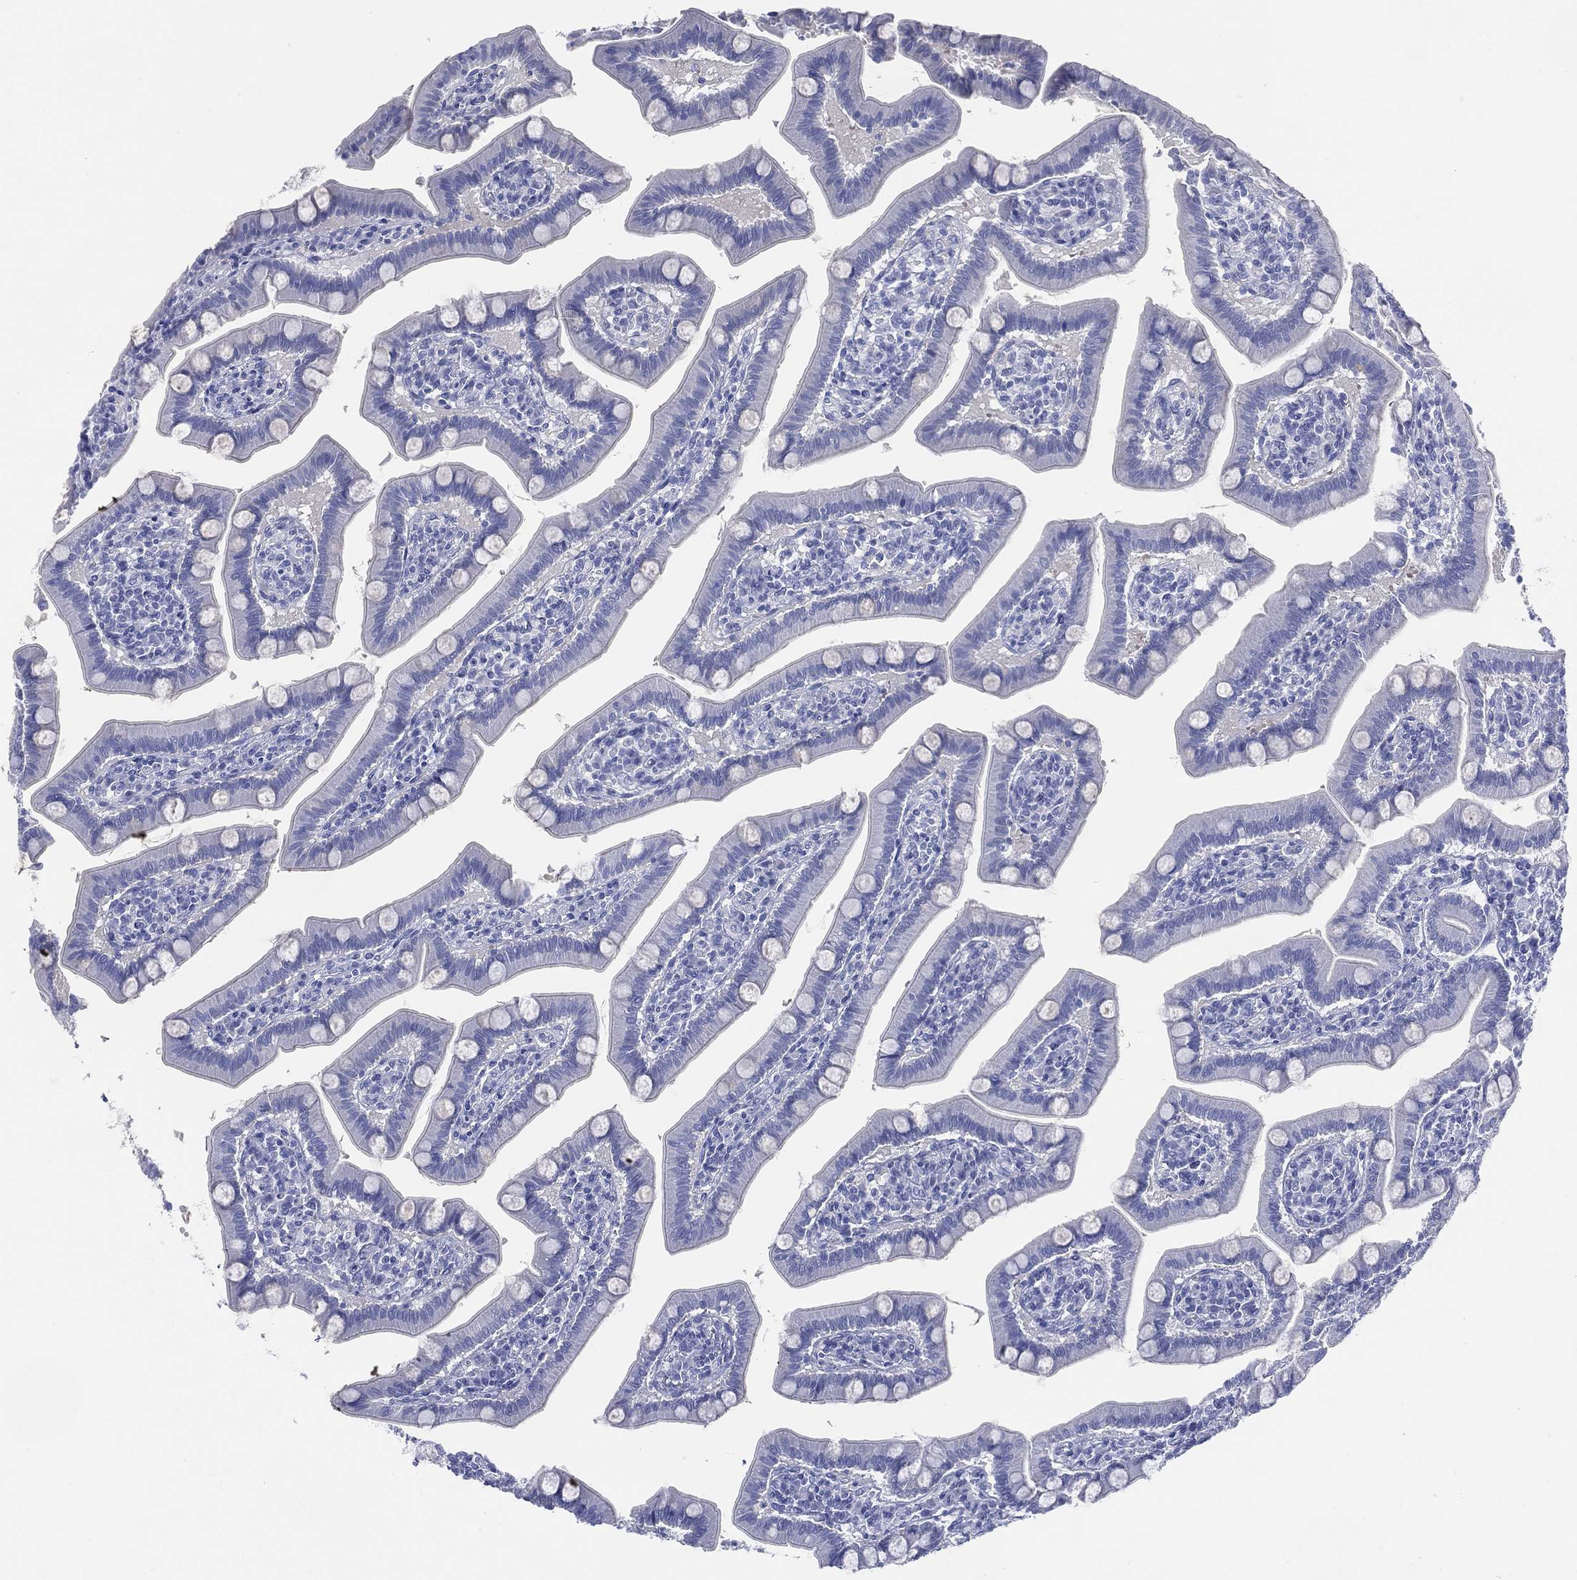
{"staining": {"intensity": "negative", "quantity": "none", "location": "none"}, "tissue": "small intestine", "cell_type": "Glandular cells", "image_type": "normal", "snomed": [{"axis": "morphology", "description": "Normal tissue, NOS"}, {"axis": "topography", "description": "Small intestine"}], "caption": "IHC histopathology image of normal human small intestine stained for a protein (brown), which demonstrates no staining in glandular cells.", "gene": "ENSG00000285953", "patient": {"sex": "male", "age": 66}}